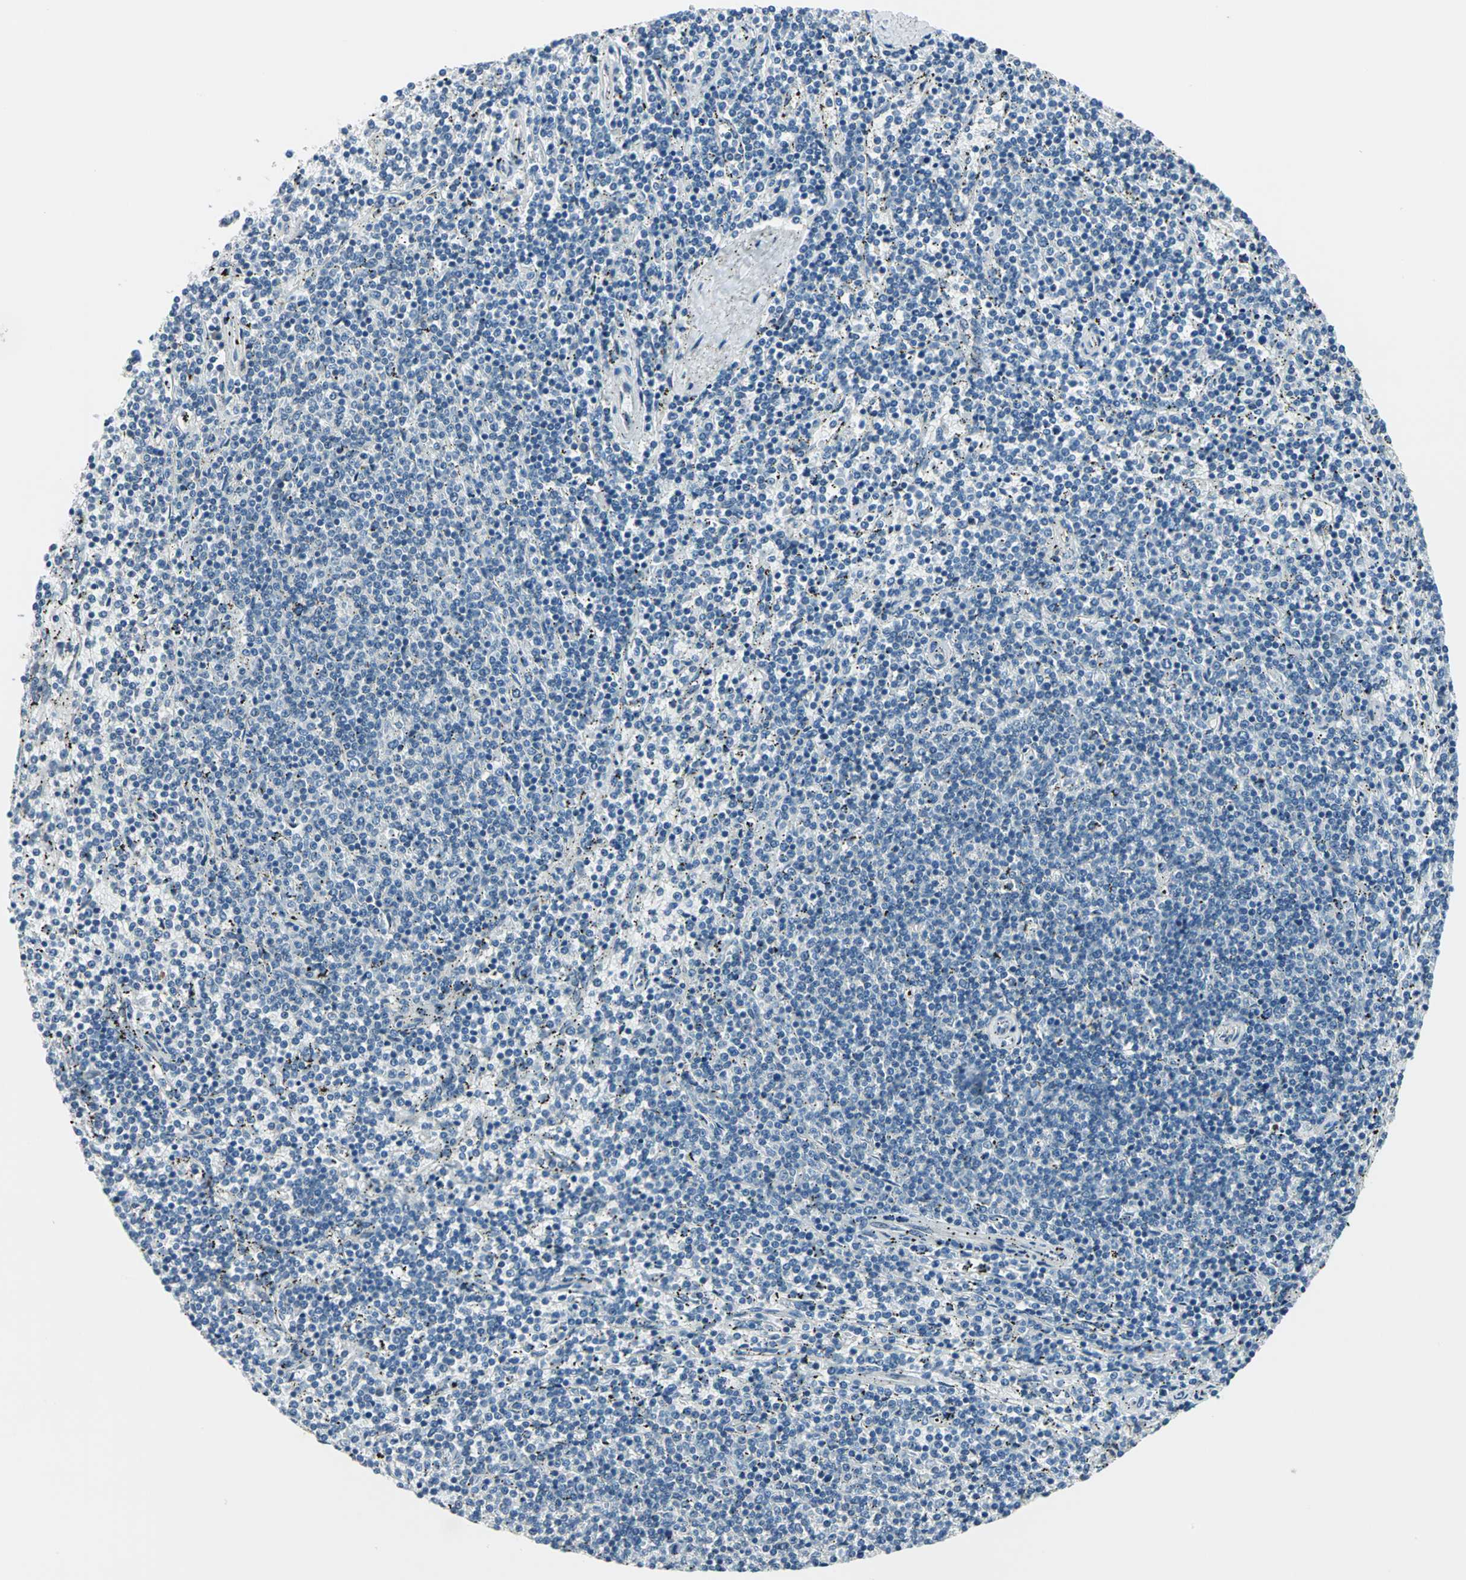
{"staining": {"intensity": "negative", "quantity": "none", "location": "none"}, "tissue": "lymphoma", "cell_type": "Tumor cells", "image_type": "cancer", "snomed": [{"axis": "morphology", "description": "Malignant lymphoma, non-Hodgkin's type, Low grade"}, {"axis": "topography", "description": "Spleen"}], "caption": "Tumor cells are negative for brown protein staining in low-grade malignant lymphoma, non-Hodgkin's type.", "gene": "CDC42EP1", "patient": {"sex": "female", "age": 50}}